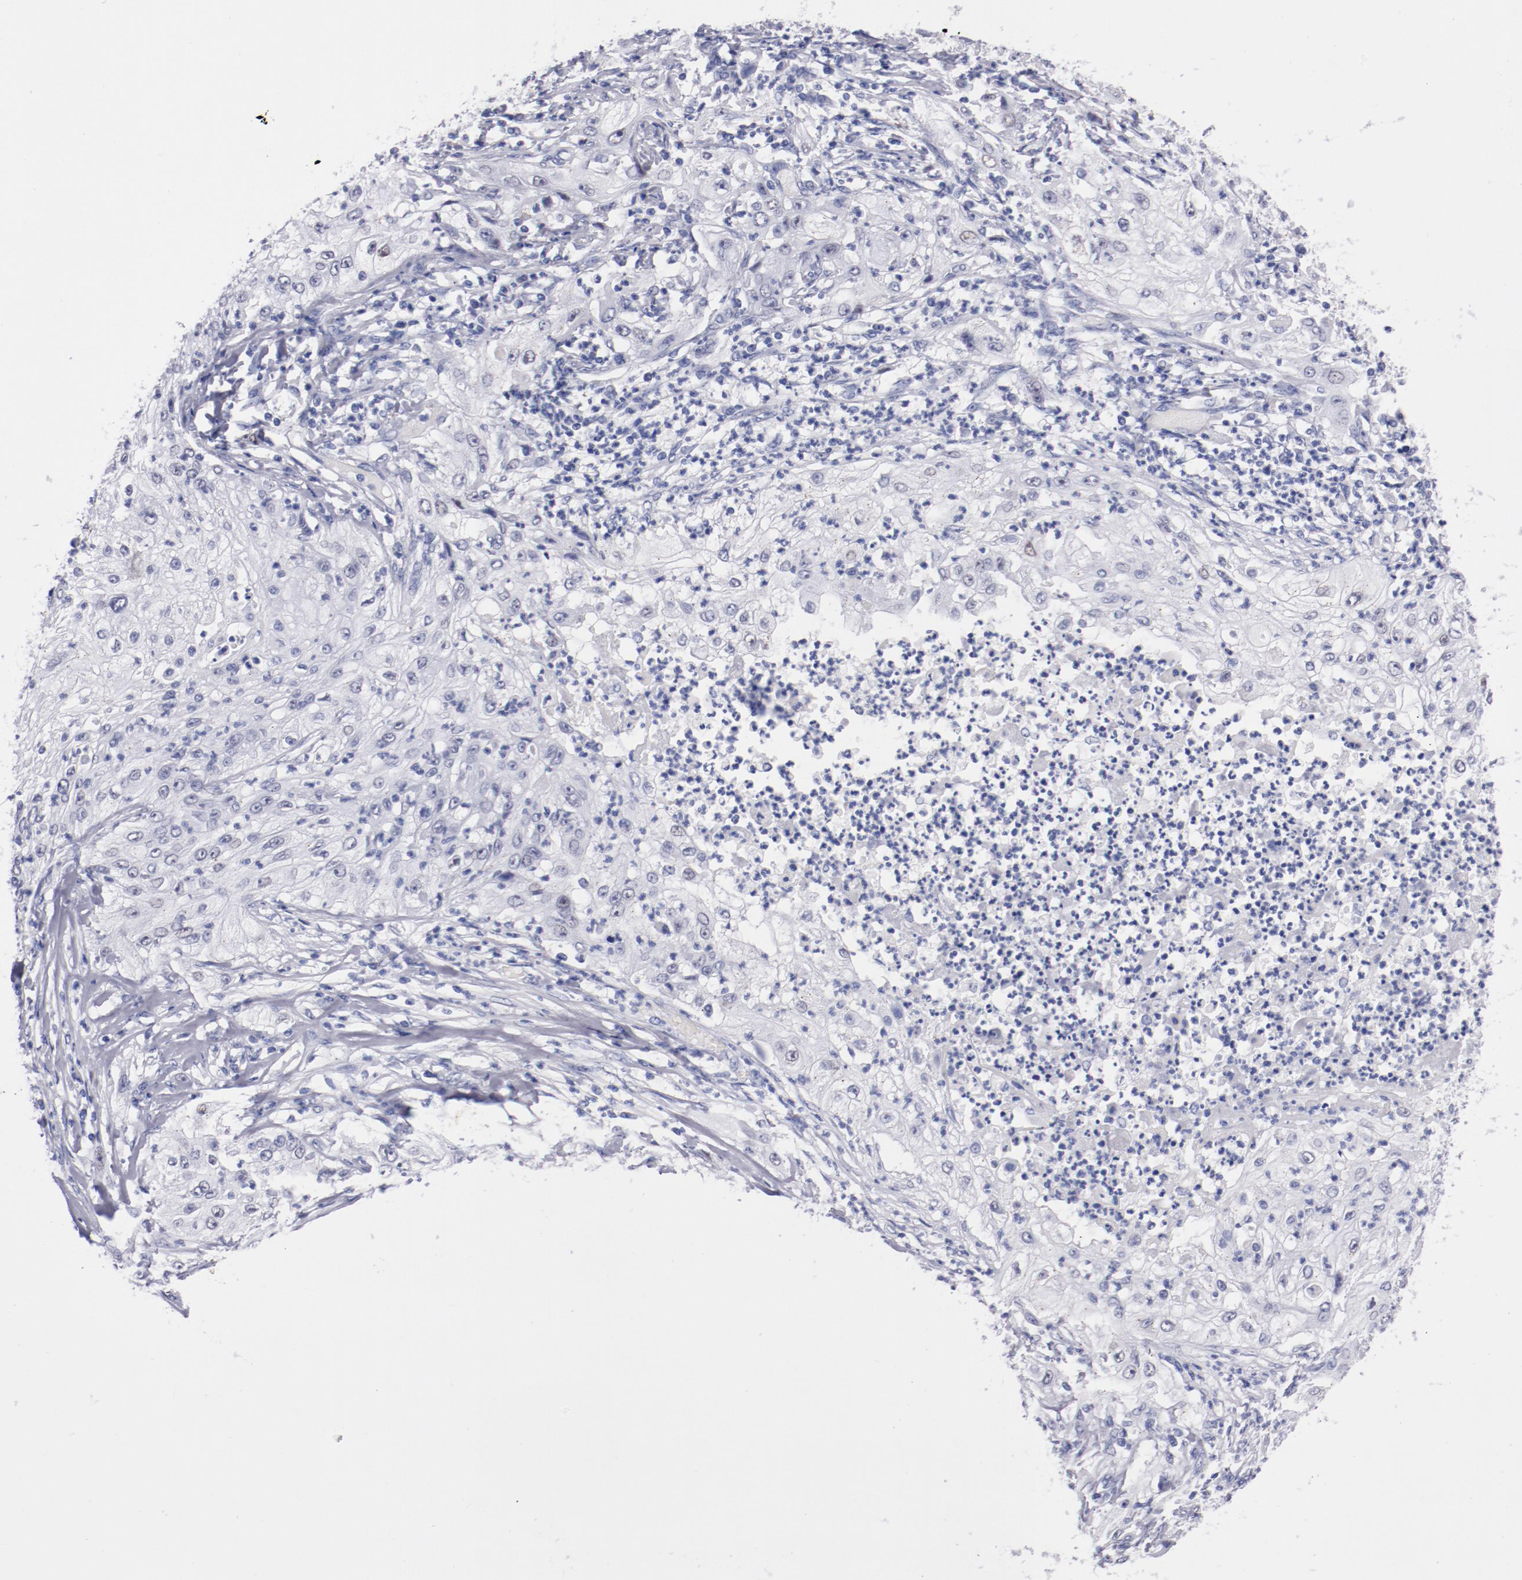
{"staining": {"intensity": "negative", "quantity": "none", "location": "none"}, "tissue": "lung cancer", "cell_type": "Tumor cells", "image_type": "cancer", "snomed": [{"axis": "morphology", "description": "Inflammation, NOS"}, {"axis": "morphology", "description": "Squamous cell carcinoma, NOS"}, {"axis": "topography", "description": "Lymph node"}, {"axis": "topography", "description": "Soft tissue"}, {"axis": "topography", "description": "Lung"}], "caption": "A high-resolution image shows IHC staining of lung cancer (squamous cell carcinoma), which demonstrates no significant positivity in tumor cells.", "gene": "HNF1B", "patient": {"sex": "male", "age": 66}}